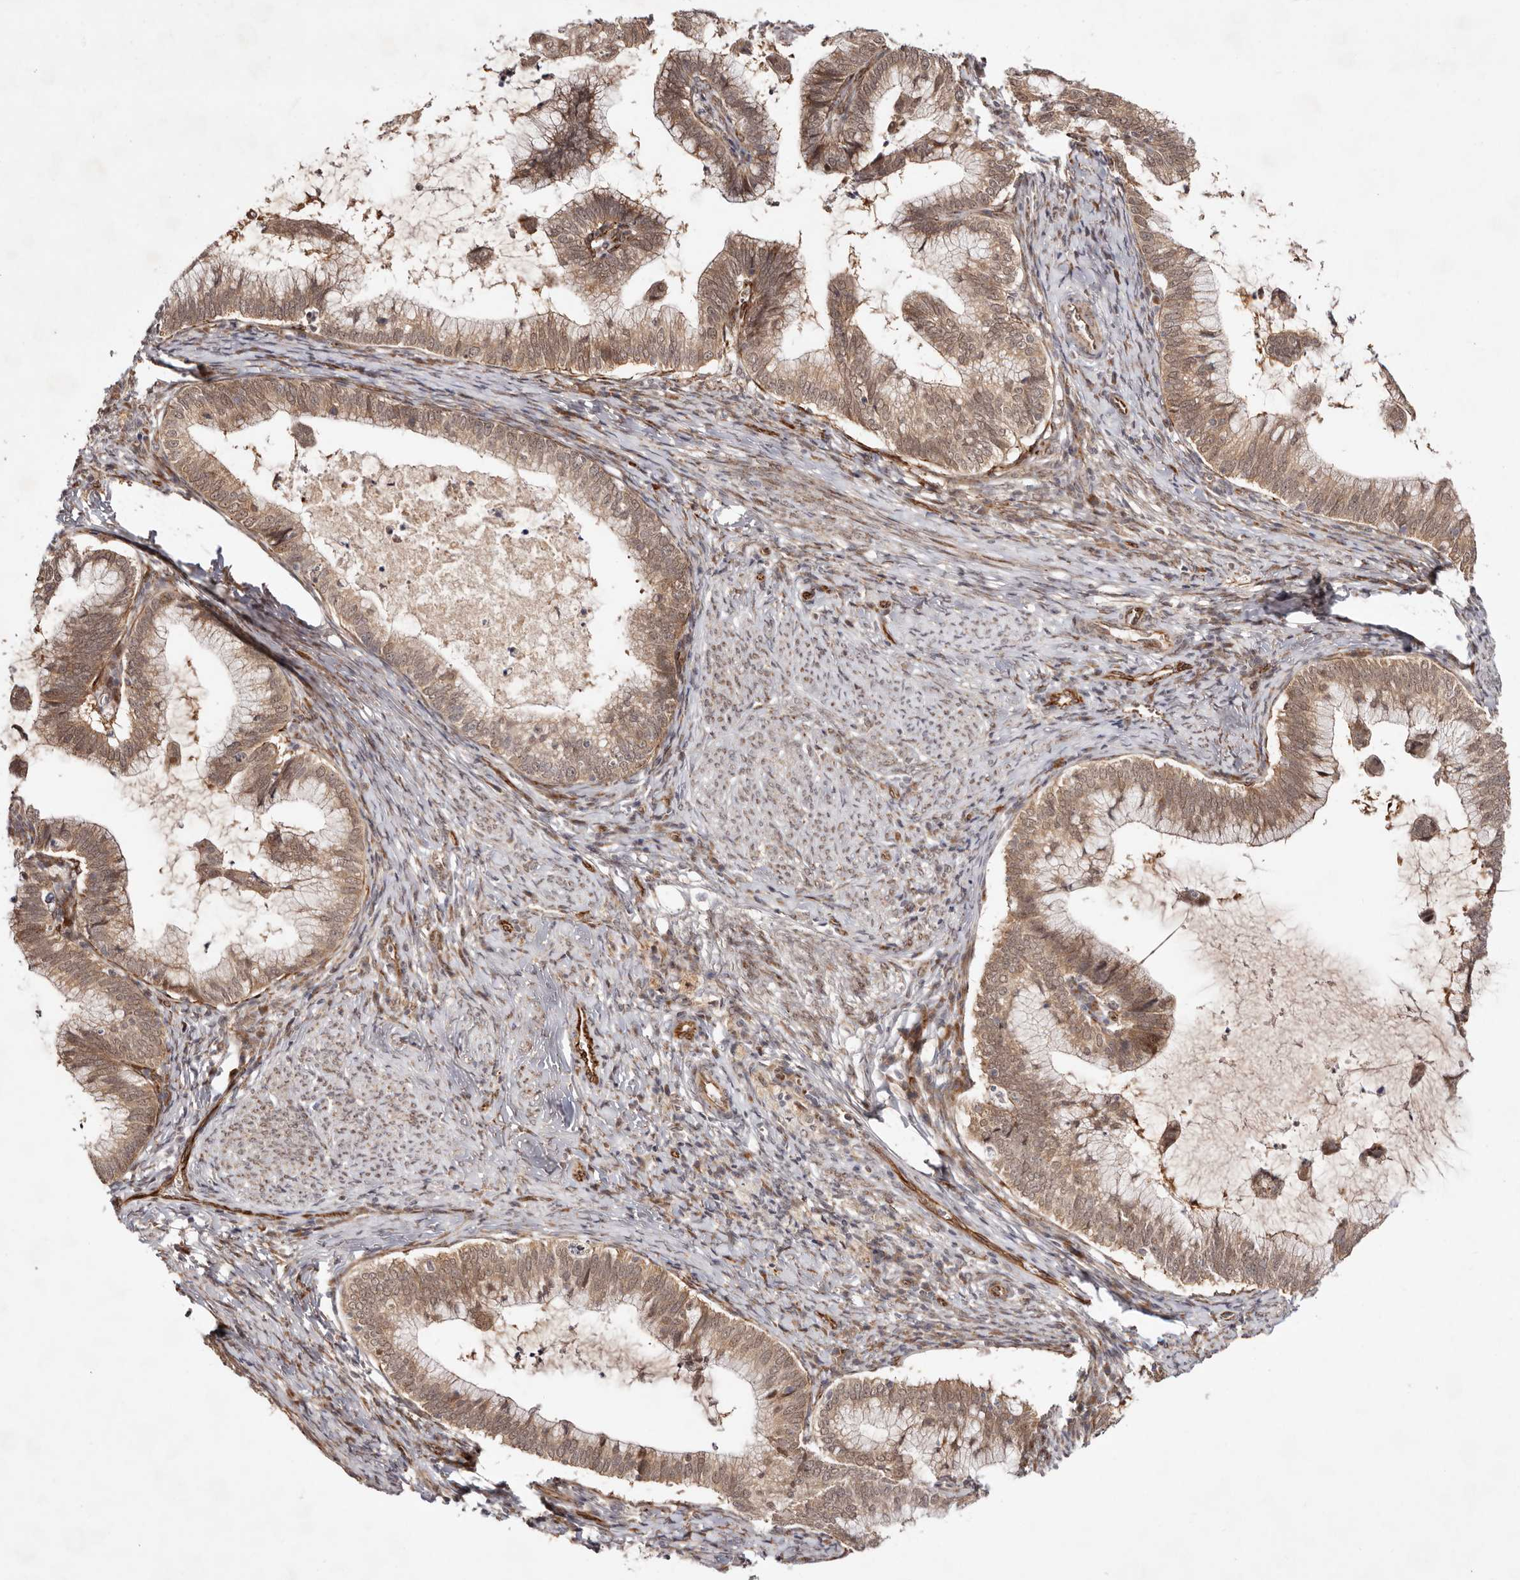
{"staining": {"intensity": "moderate", "quantity": ">75%", "location": "cytoplasmic/membranous,nuclear"}, "tissue": "cervical cancer", "cell_type": "Tumor cells", "image_type": "cancer", "snomed": [{"axis": "morphology", "description": "Adenocarcinoma, NOS"}, {"axis": "topography", "description": "Cervix"}], "caption": "This image reveals immunohistochemistry staining of adenocarcinoma (cervical), with medium moderate cytoplasmic/membranous and nuclear expression in approximately >75% of tumor cells.", "gene": "BCL2L15", "patient": {"sex": "female", "age": 36}}